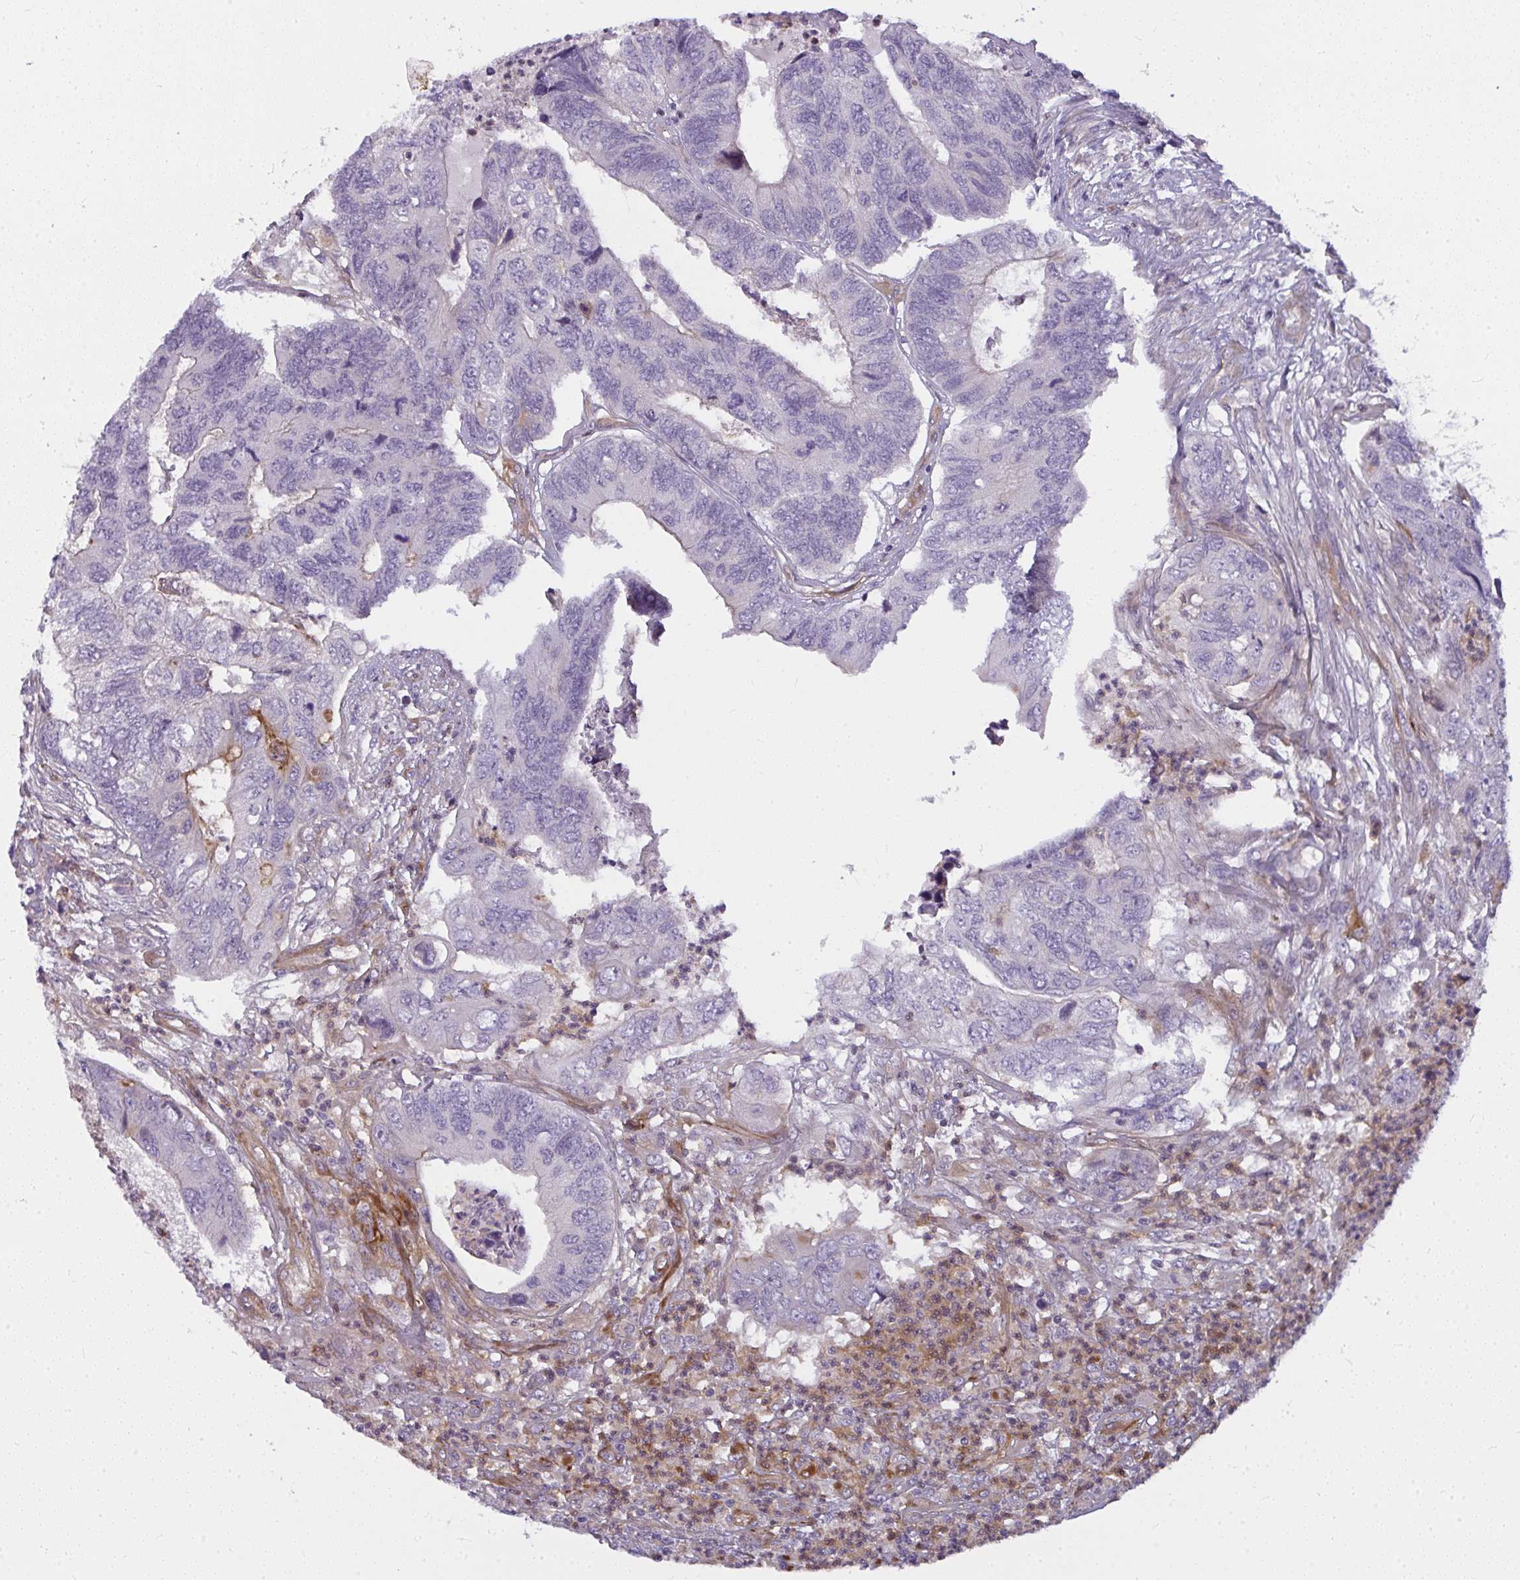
{"staining": {"intensity": "negative", "quantity": "none", "location": "none"}, "tissue": "colorectal cancer", "cell_type": "Tumor cells", "image_type": "cancer", "snomed": [{"axis": "morphology", "description": "Adenocarcinoma, NOS"}, {"axis": "topography", "description": "Colon"}], "caption": "Tumor cells show no significant positivity in colorectal cancer (adenocarcinoma).", "gene": "IFIT3", "patient": {"sex": "female", "age": 67}}